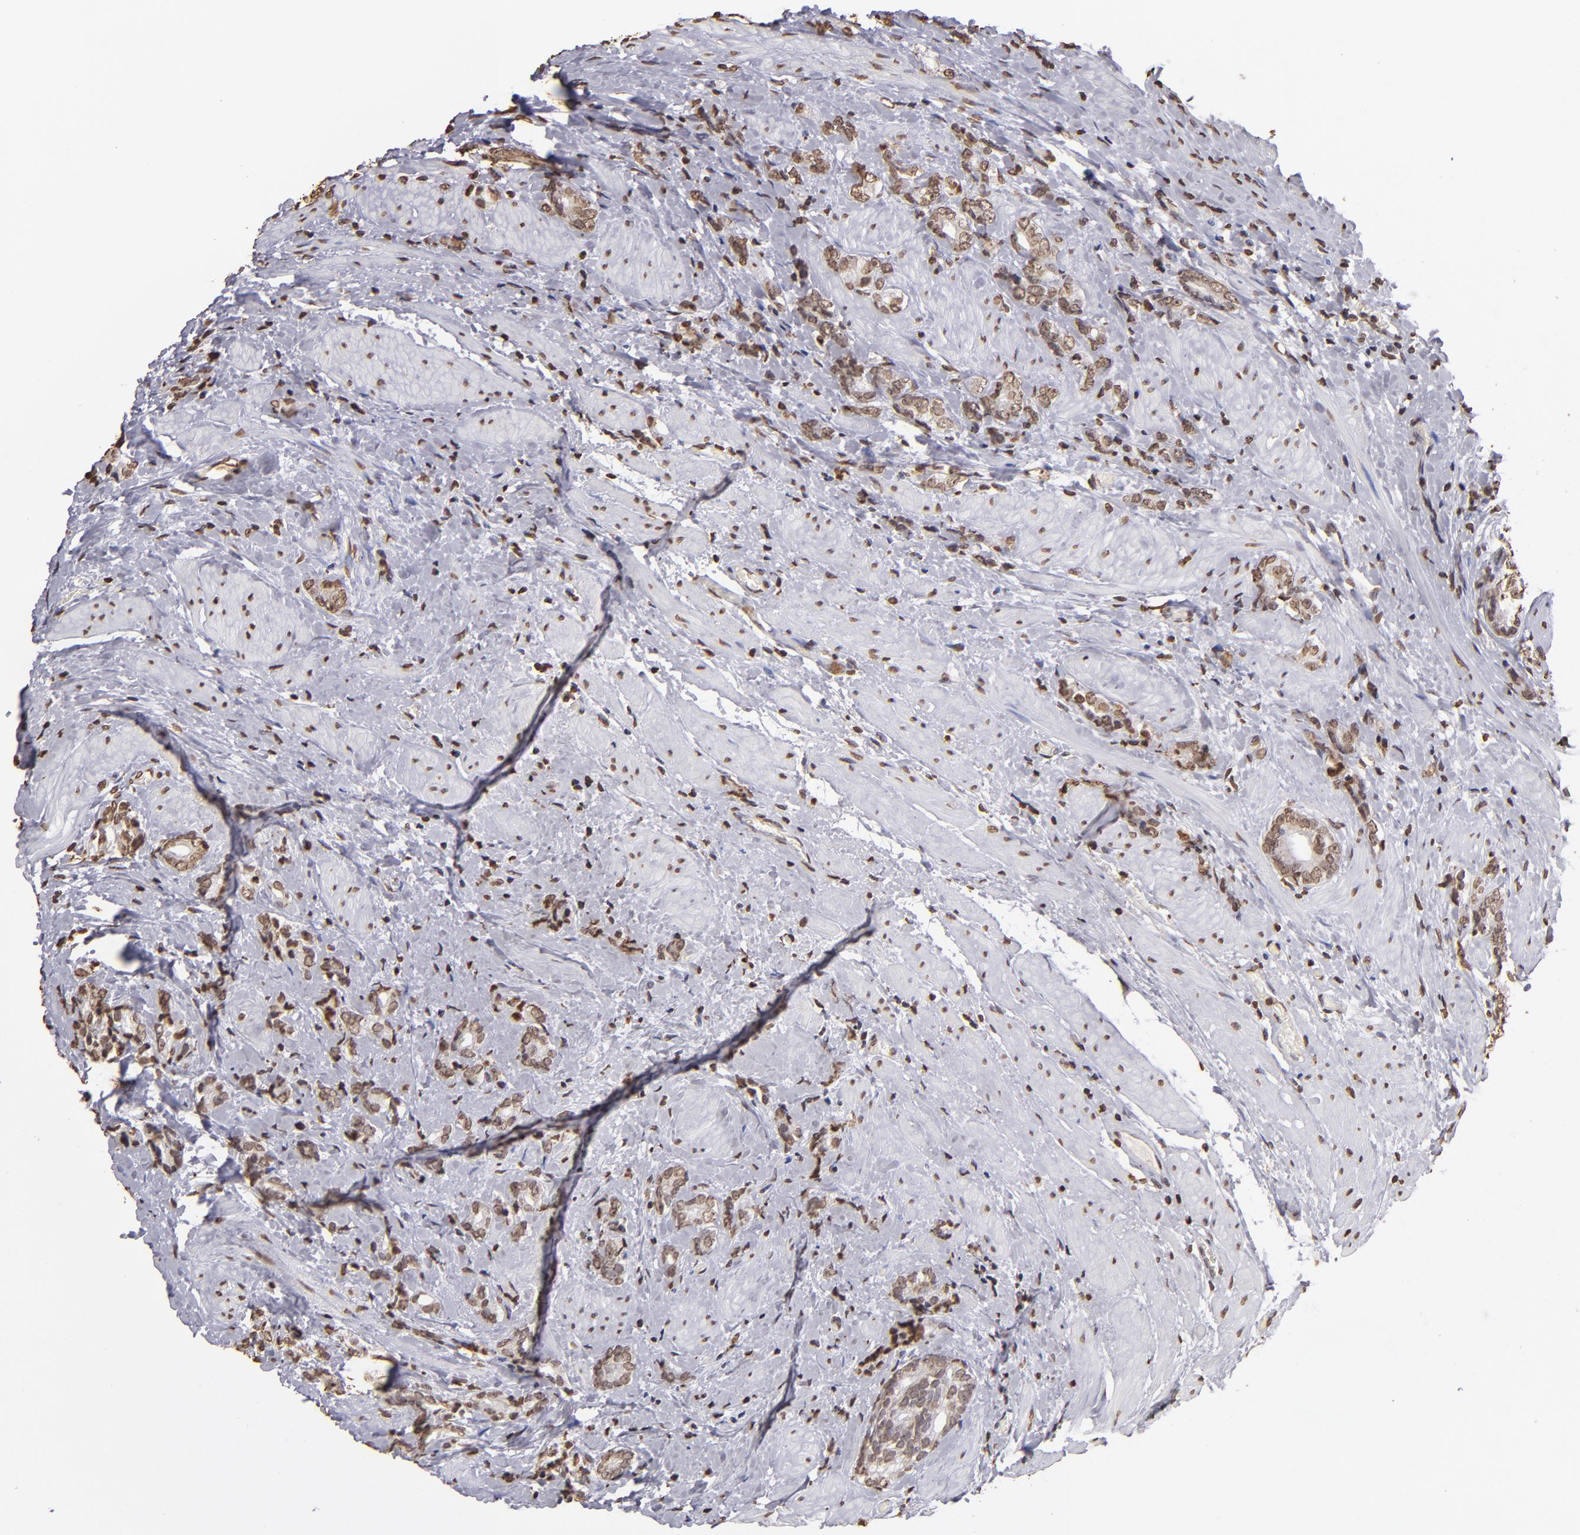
{"staining": {"intensity": "moderate", "quantity": ">75%", "location": "nuclear"}, "tissue": "prostate cancer", "cell_type": "Tumor cells", "image_type": "cancer", "snomed": [{"axis": "morphology", "description": "Adenocarcinoma, Medium grade"}, {"axis": "topography", "description": "Prostate"}], "caption": "Prostate medium-grade adenocarcinoma was stained to show a protein in brown. There is medium levels of moderate nuclear positivity in approximately >75% of tumor cells. (DAB (3,3'-diaminobenzidine) IHC, brown staining for protein, blue staining for nuclei).", "gene": "LBX1", "patient": {"sex": "male", "age": 59}}